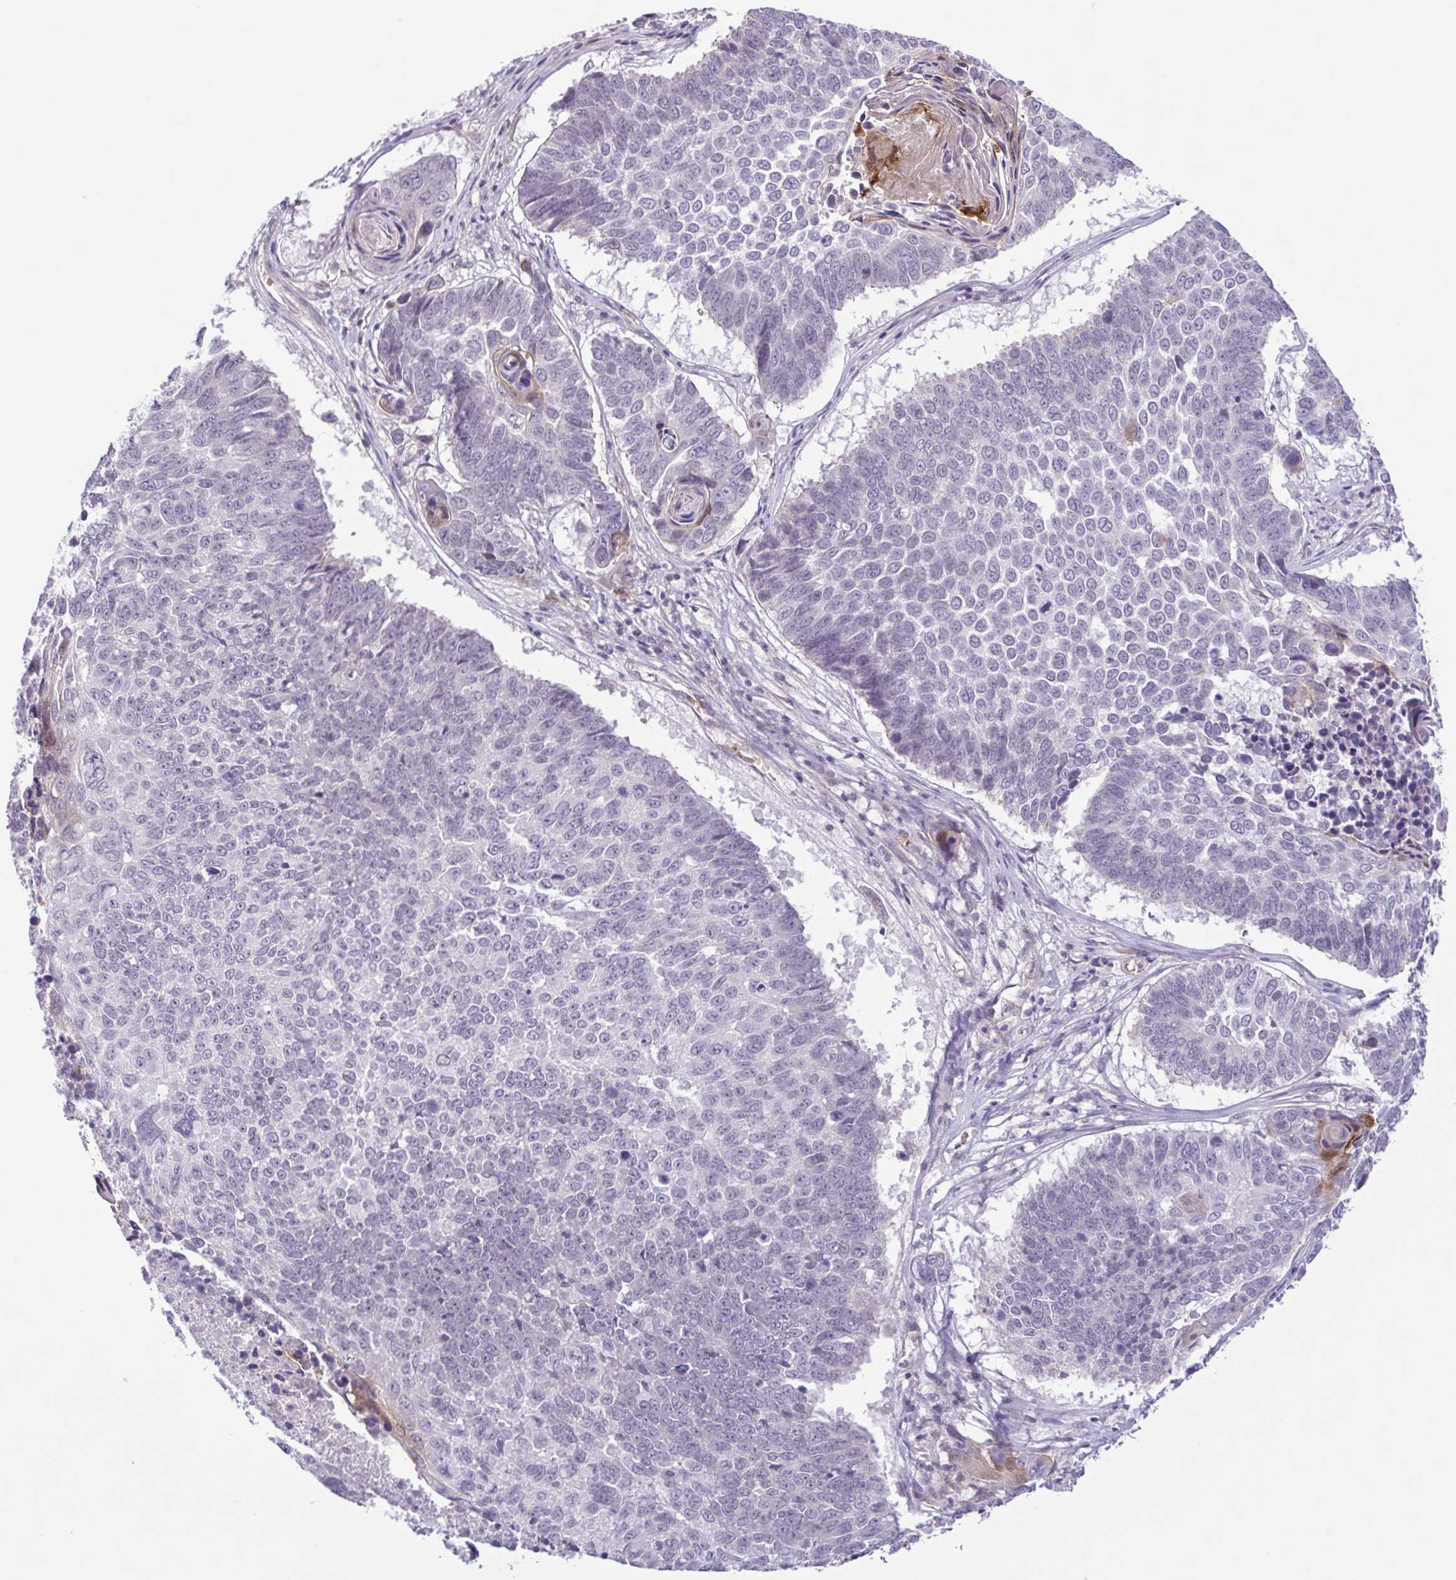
{"staining": {"intensity": "negative", "quantity": "none", "location": "none"}, "tissue": "lung cancer", "cell_type": "Tumor cells", "image_type": "cancer", "snomed": [{"axis": "morphology", "description": "Squamous cell carcinoma, NOS"}, {"axis": "topography", "description": "Lung"}], "caption": "A micrograph of squamous cell carcinoma (lung) stained for a protein displays no brown staining in tumor cells.", "gene": "IL1RN", "patient": {"sex": "male", "age": 73}}